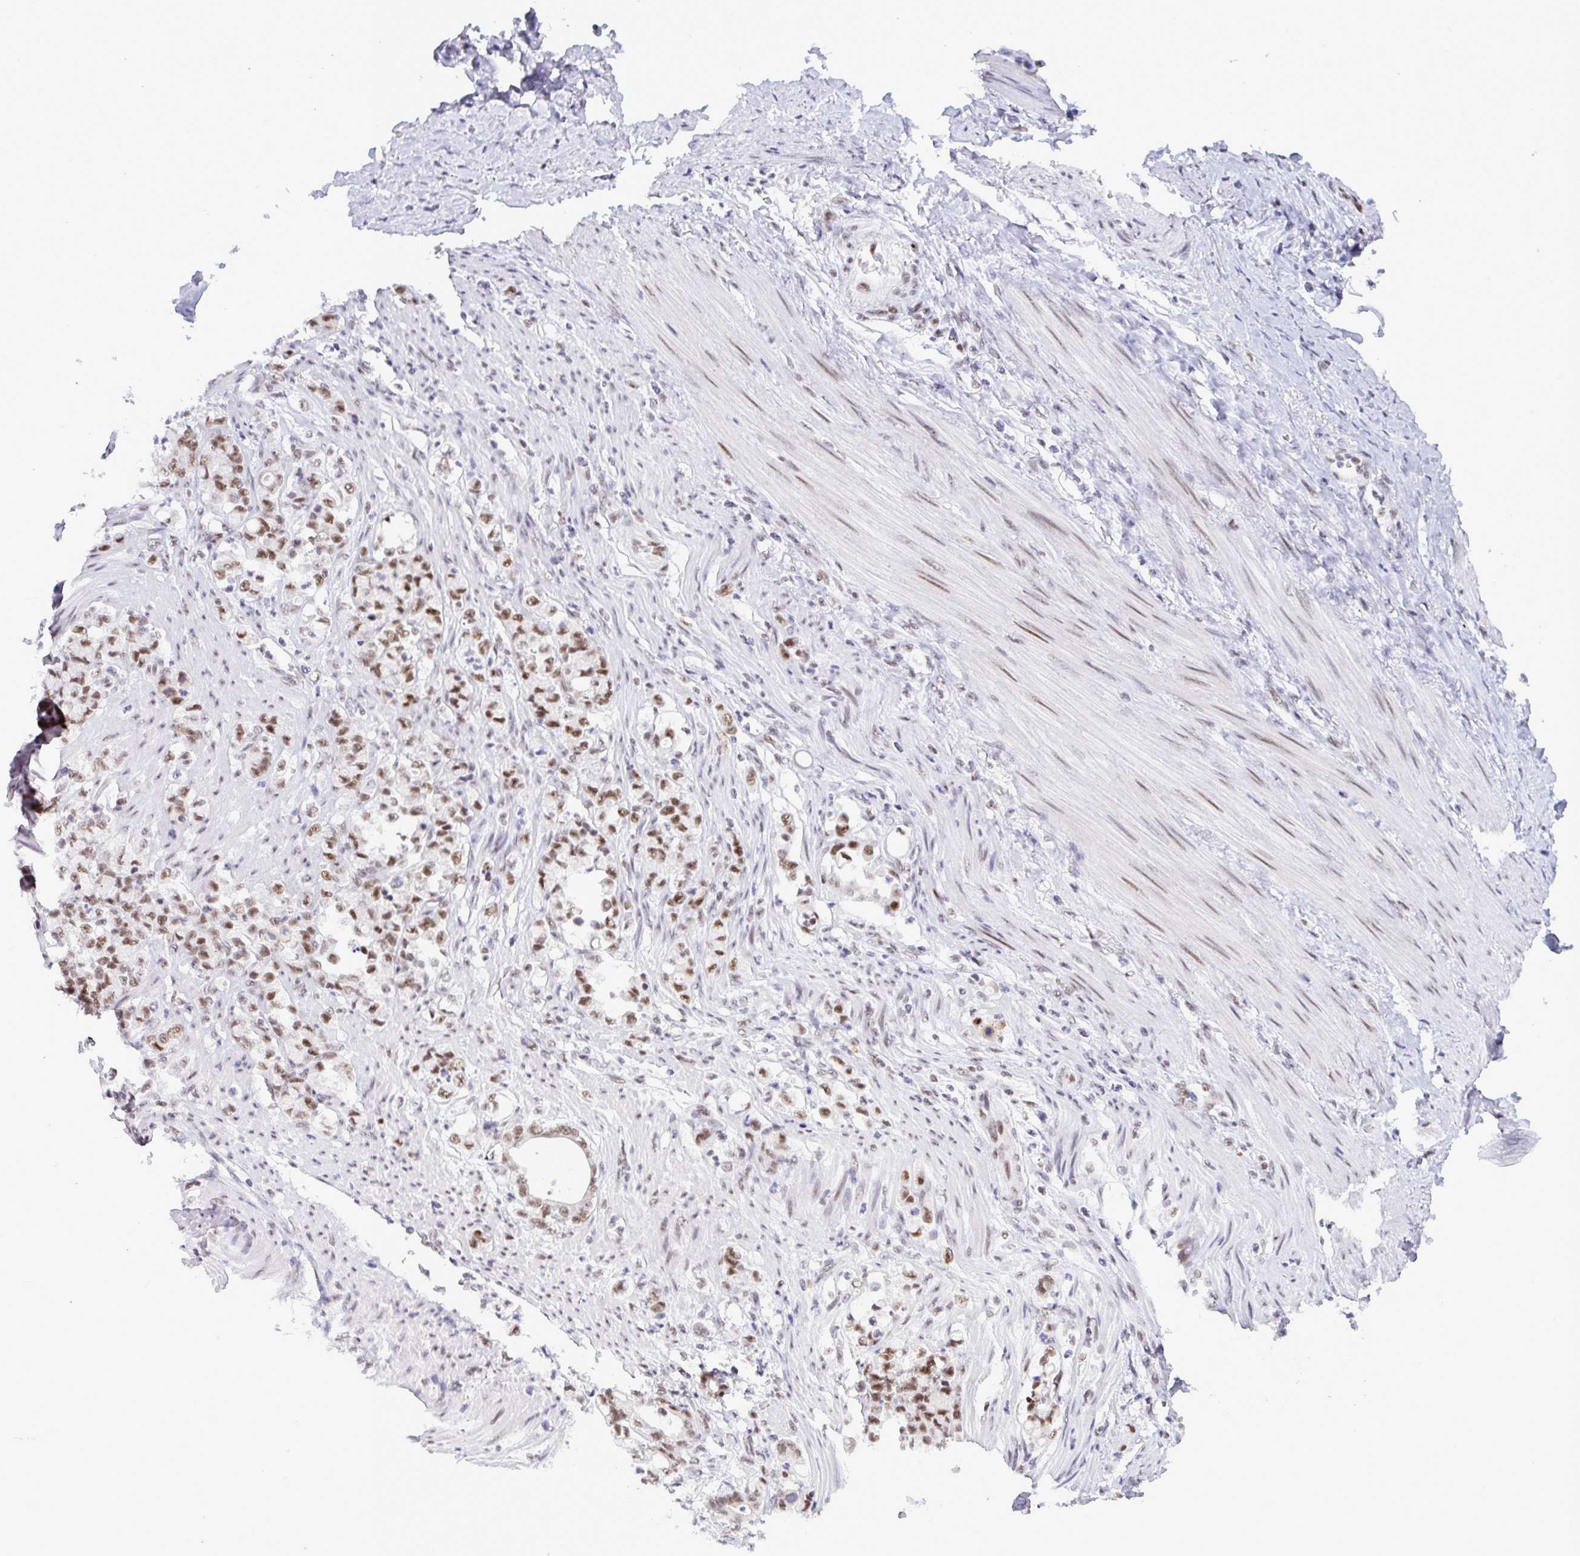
{"staining": {"intensity": "moderate", "quantity": ">75%", "location": "nuclear"}, "tissue": "stomach cancer", "cell_type": "Tumor cells", "image_type": "cancer", "snomed": [{"axis": "morphology", "description": "Normal tissue, NOS"}, {"axis": "morphology", "description": "Adenocarcinoma, NOS"}, {"axis": "topography", "description": "Stomach"}], "caption": "Immunohistochemistry histopathology image of adenocarcinoma (stomach) stained for a protein (brown), which reveals medium levels of moderate nuclear staining in approximately >75% of tumor cells.", "gene": "PPP1R10", "patient": {"sex": "female", "age": 79}}